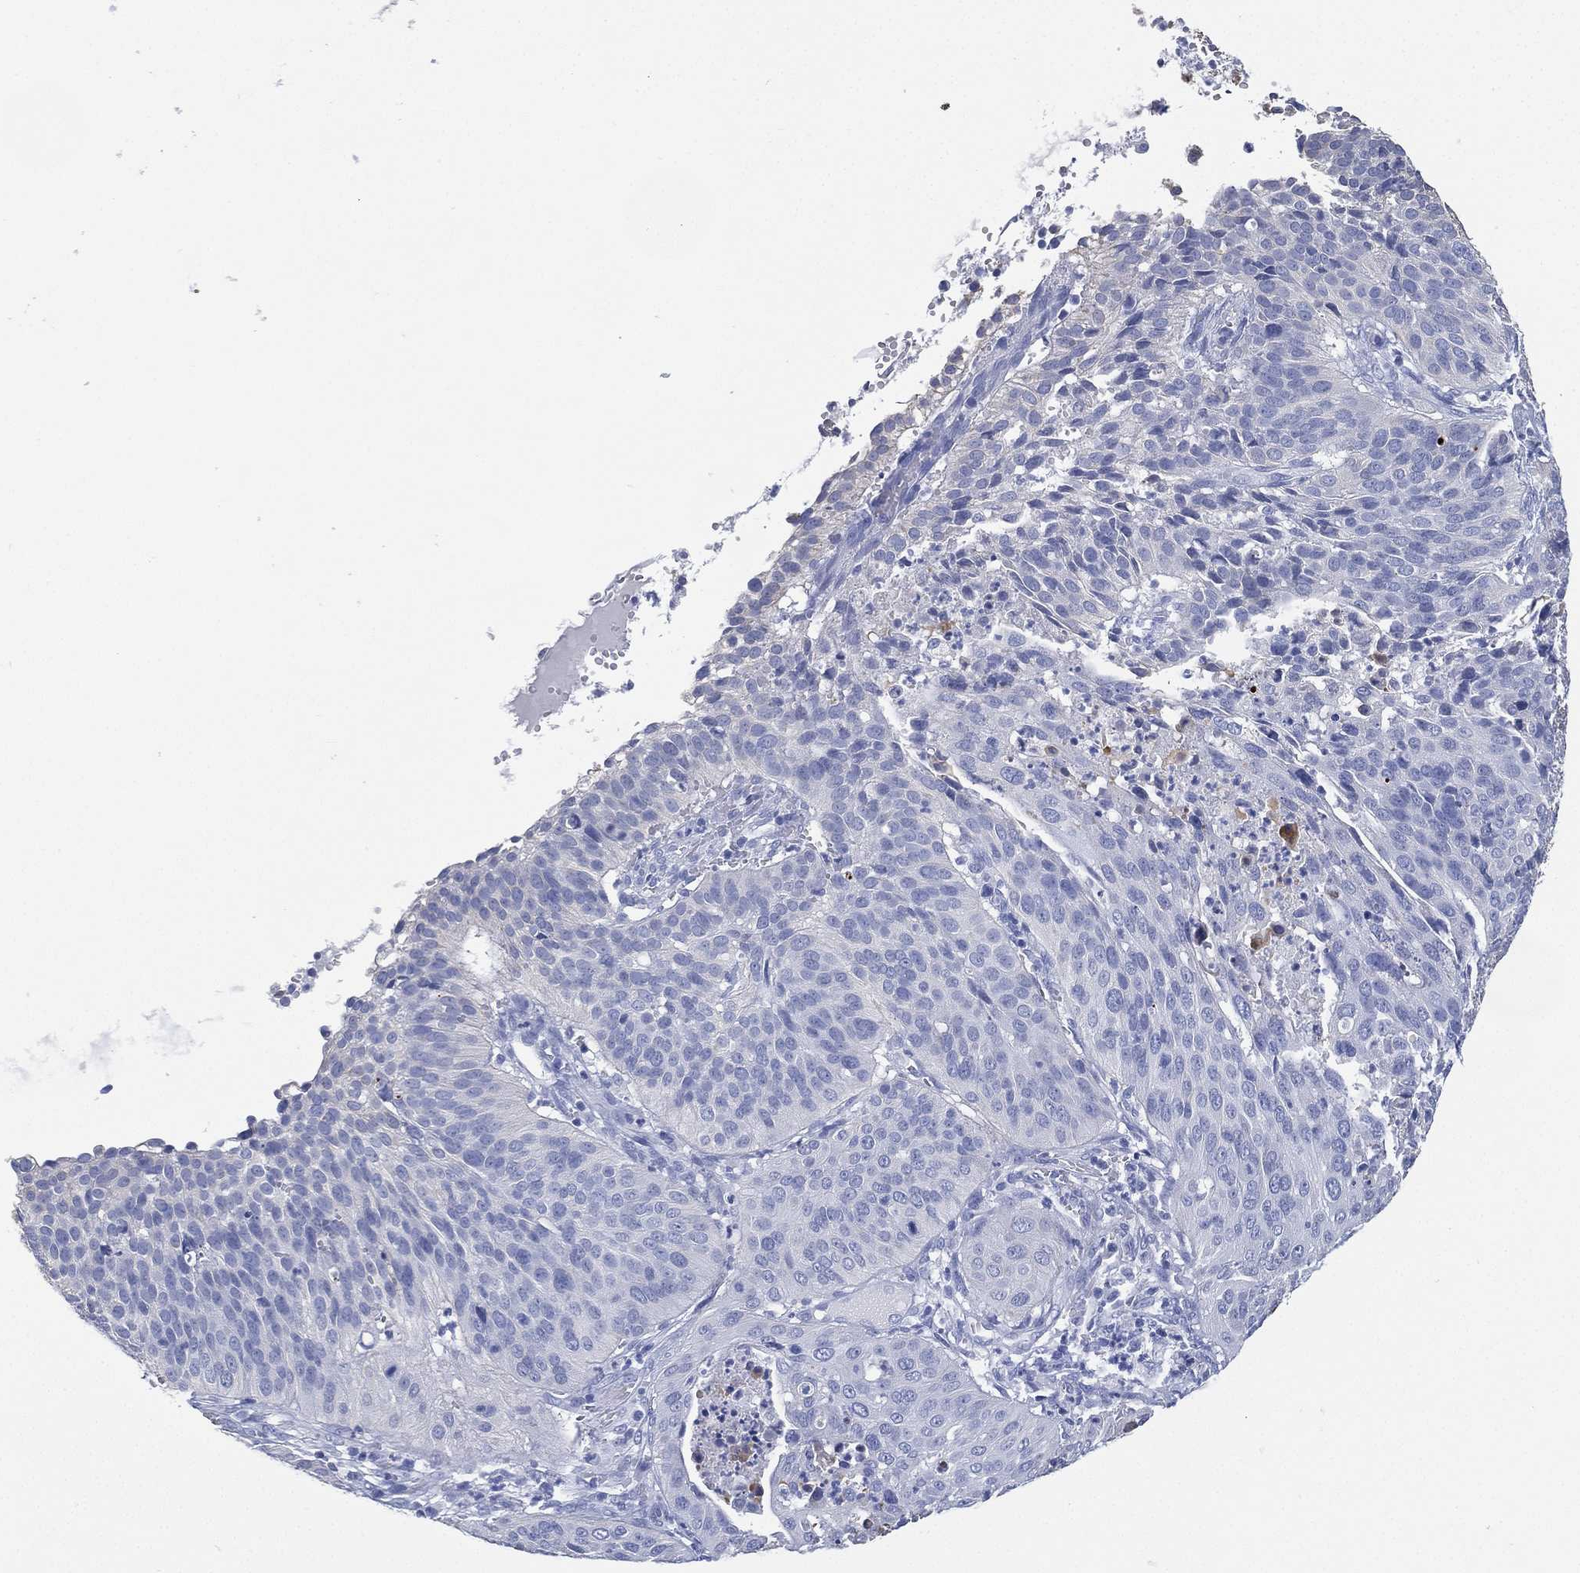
{"staining": {"intensity": "negative", "quantity": "none", "location": "none"}, "tissue": "cervical cancer", "cell_type": "Tumor cells", "image_type": "cancer", "snomed": [{"axis": "morphology", "description": "Normal tissue, NOS"}, {"axis": "morphology", "description": "Squamous cell carcinoma, NOS"}, {"axis": "topography", "description": "Cervix"}], "caption": "Immunohistochemistry histopathology image of cervical cancer stained for a protein (brown), which exhibits no staining in tumor cells.", "gene": "FMO1", "patient": {"sex": "female", "age": 39}}